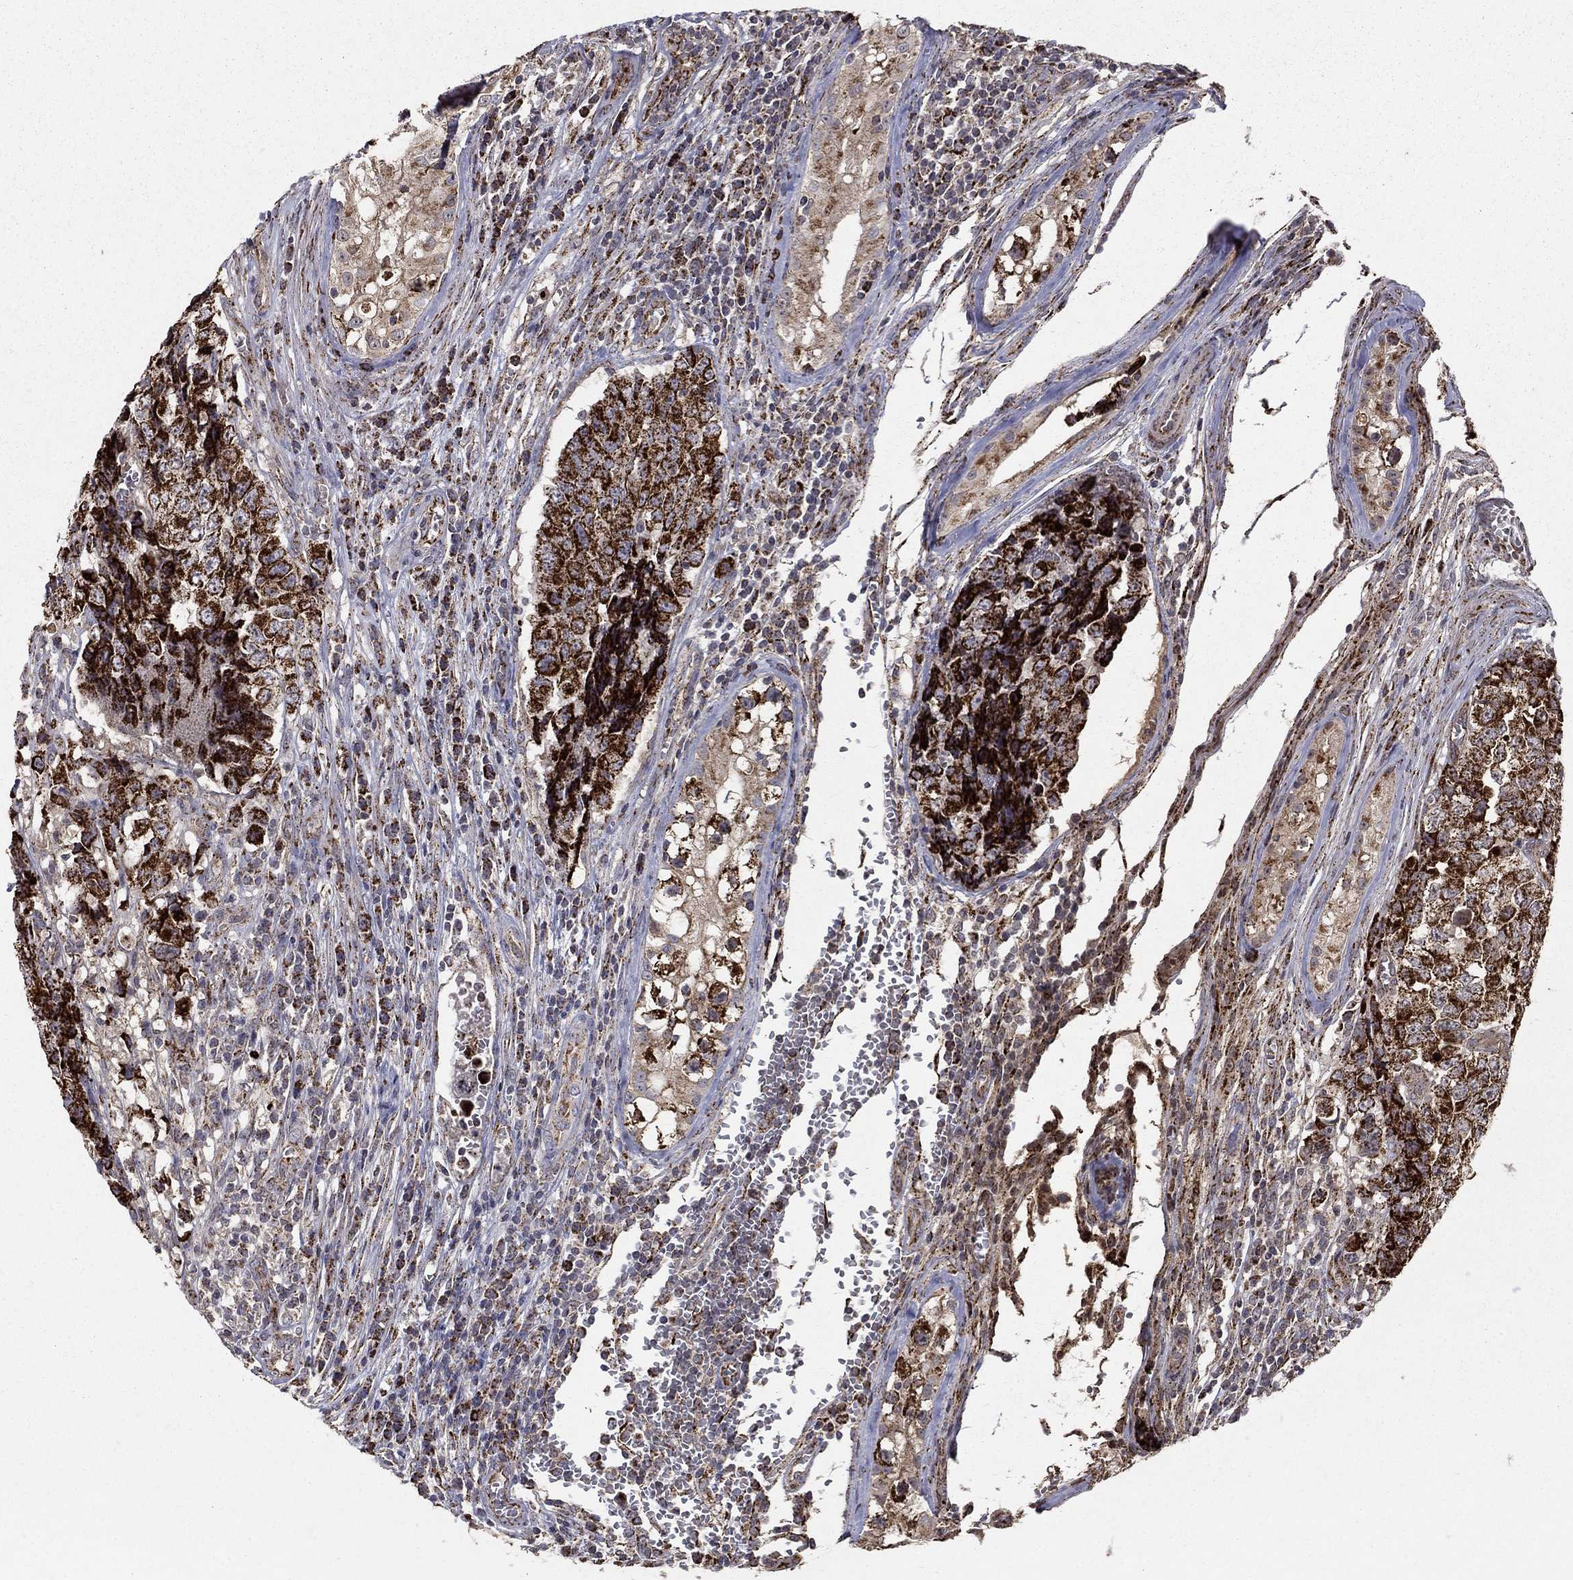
{"staining": {"intensity": "strong", "quantity": ">75%", "location": "cytoplasmic/membranous"}, "tissue": "testis cancer", "cell_type": "Tumor cells", "image_type": "cancer", "snomed": [{"axis": "morphology", "description": "Carcinoma, Embryonal, NOS"}, {"axis": "topography", "description": "Testis"}], "caption": "Testis cancer (embryonal carcinoma) was stained to show a protein in brown. There is high levels of strong cytoplasmic/membranous positivity in approximately >75% of tumor cells.", "gene": "GCSH", "patient": {"sex": "male", "age": 23}}